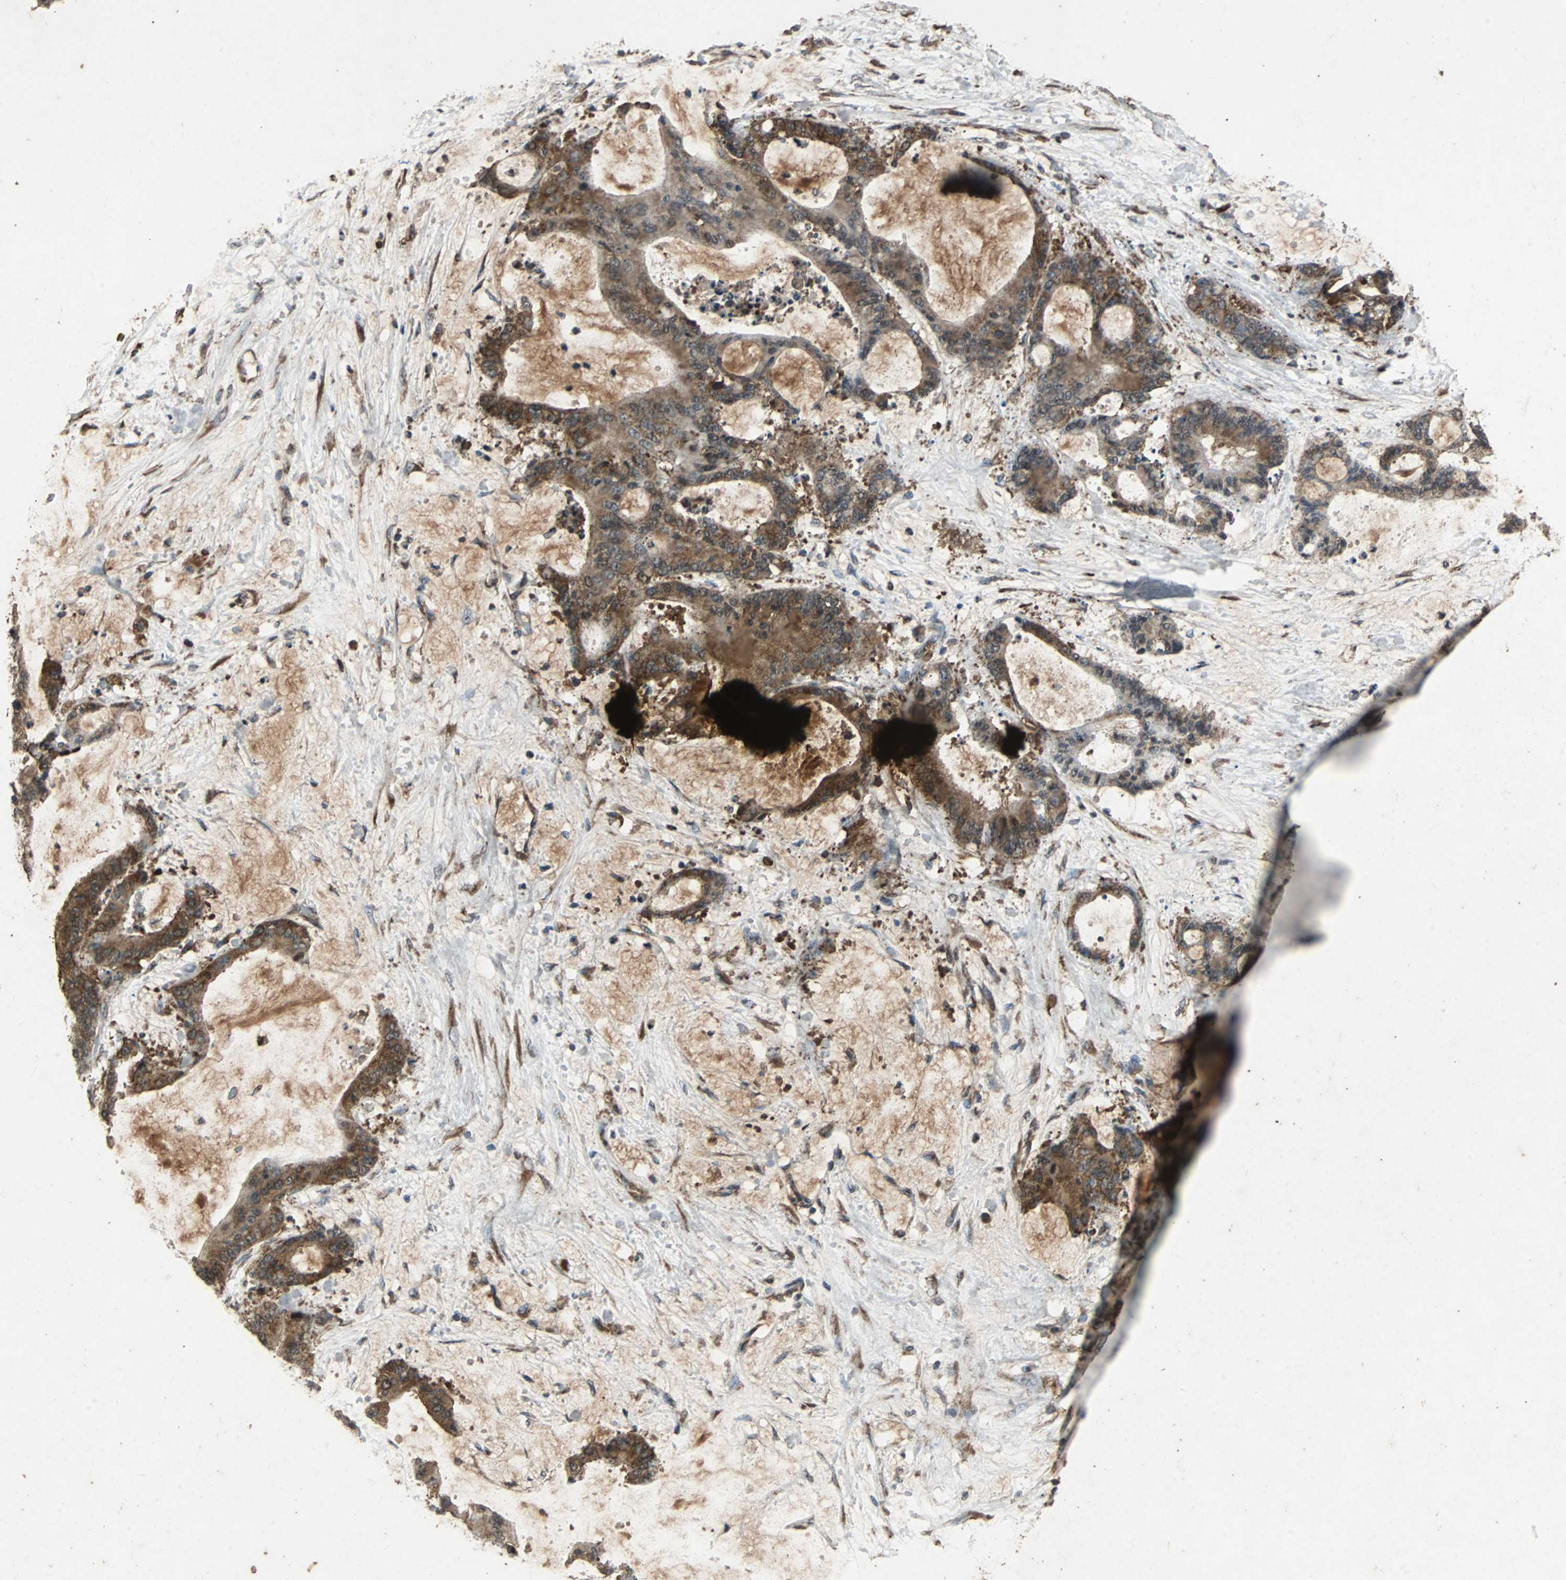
{"staining": {"intensity": "strong", "quantity": ">75%", "location": "cytoplasmic/membranous"}, "tissue": "liver cancer", "cell_type": "Tumor cells", "image_type": "cancer", "snomed": [{"axis": "morphology", "description": "Cholangiocarcinoma"}, {"axis": "topography", "description": "Liver"}], "caption": "Protein analysis of cholangiocarcinoma (liver) tissue reveals strong cytoplasmic/membranous staining in approximately >75% of tumor cells. (brown staining indicates protein expression, while blue staining denotes nuclei).", "gene": "NAA10", "patient": {"sex": "female", "age": 73}}